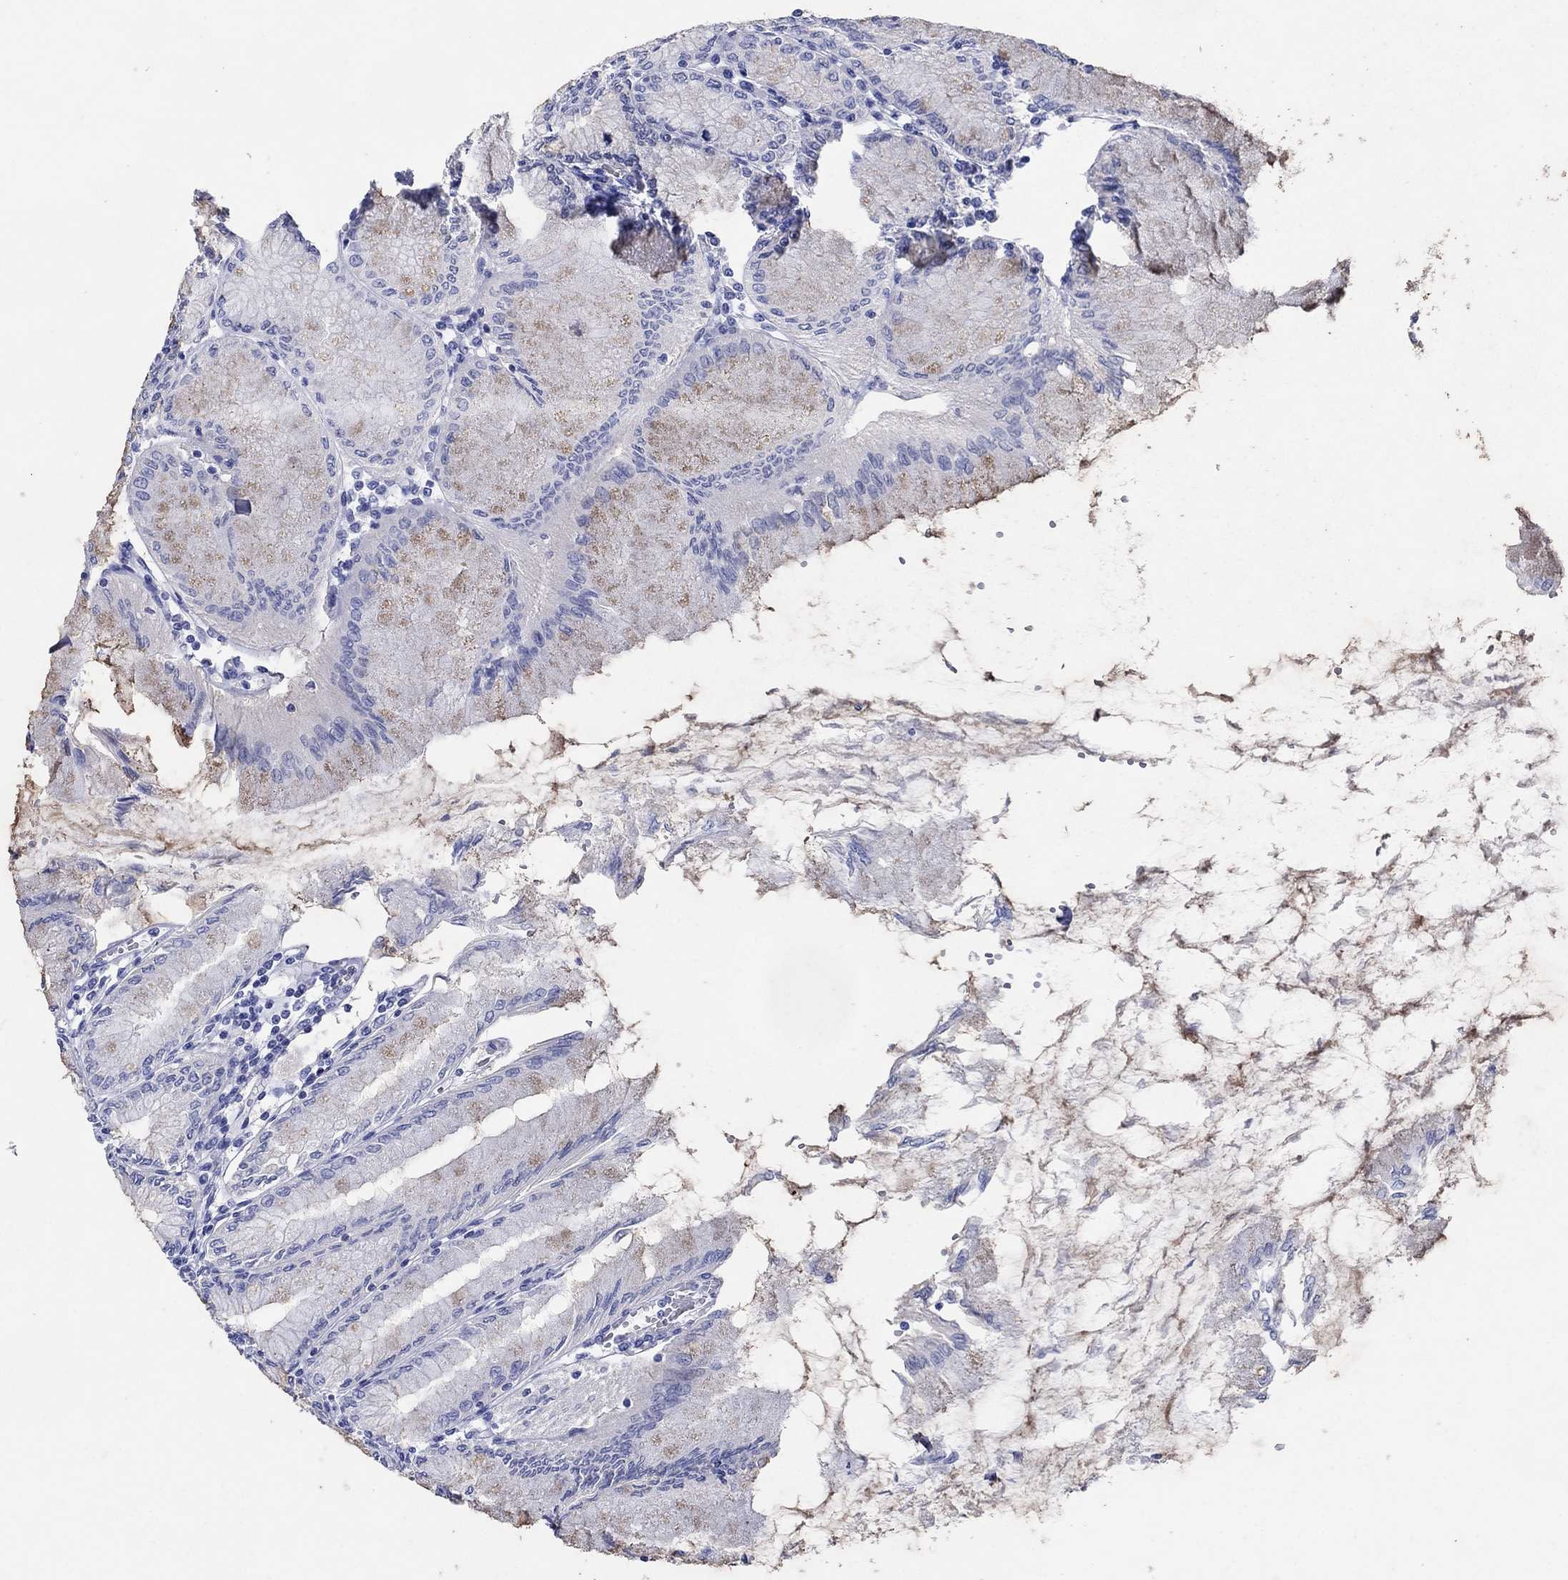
{"staining": {"intensity": "weak", "quantity": "<25%", "location": "cytoplasmic/membranous"}, "tissue": "stomach", "cell_type": "Glandular cells", "image_type": "normal", "snomed": [{"axis": "morphology", "description": "Normal tissue, NOS"}, {"axis": "topography", "description": "Skeletal muscle"}, {"axis": "topography", "description": "Stomach"}], "caption": "The histopathology image exhibits no significant staining in glandular cells of stomach. (DAB (3,3'-diaminobenzidine) immunohistochemistry (IHC), high magnification).", "gene": "HCRT", "patient": {"sex": "female", "age": 57}}